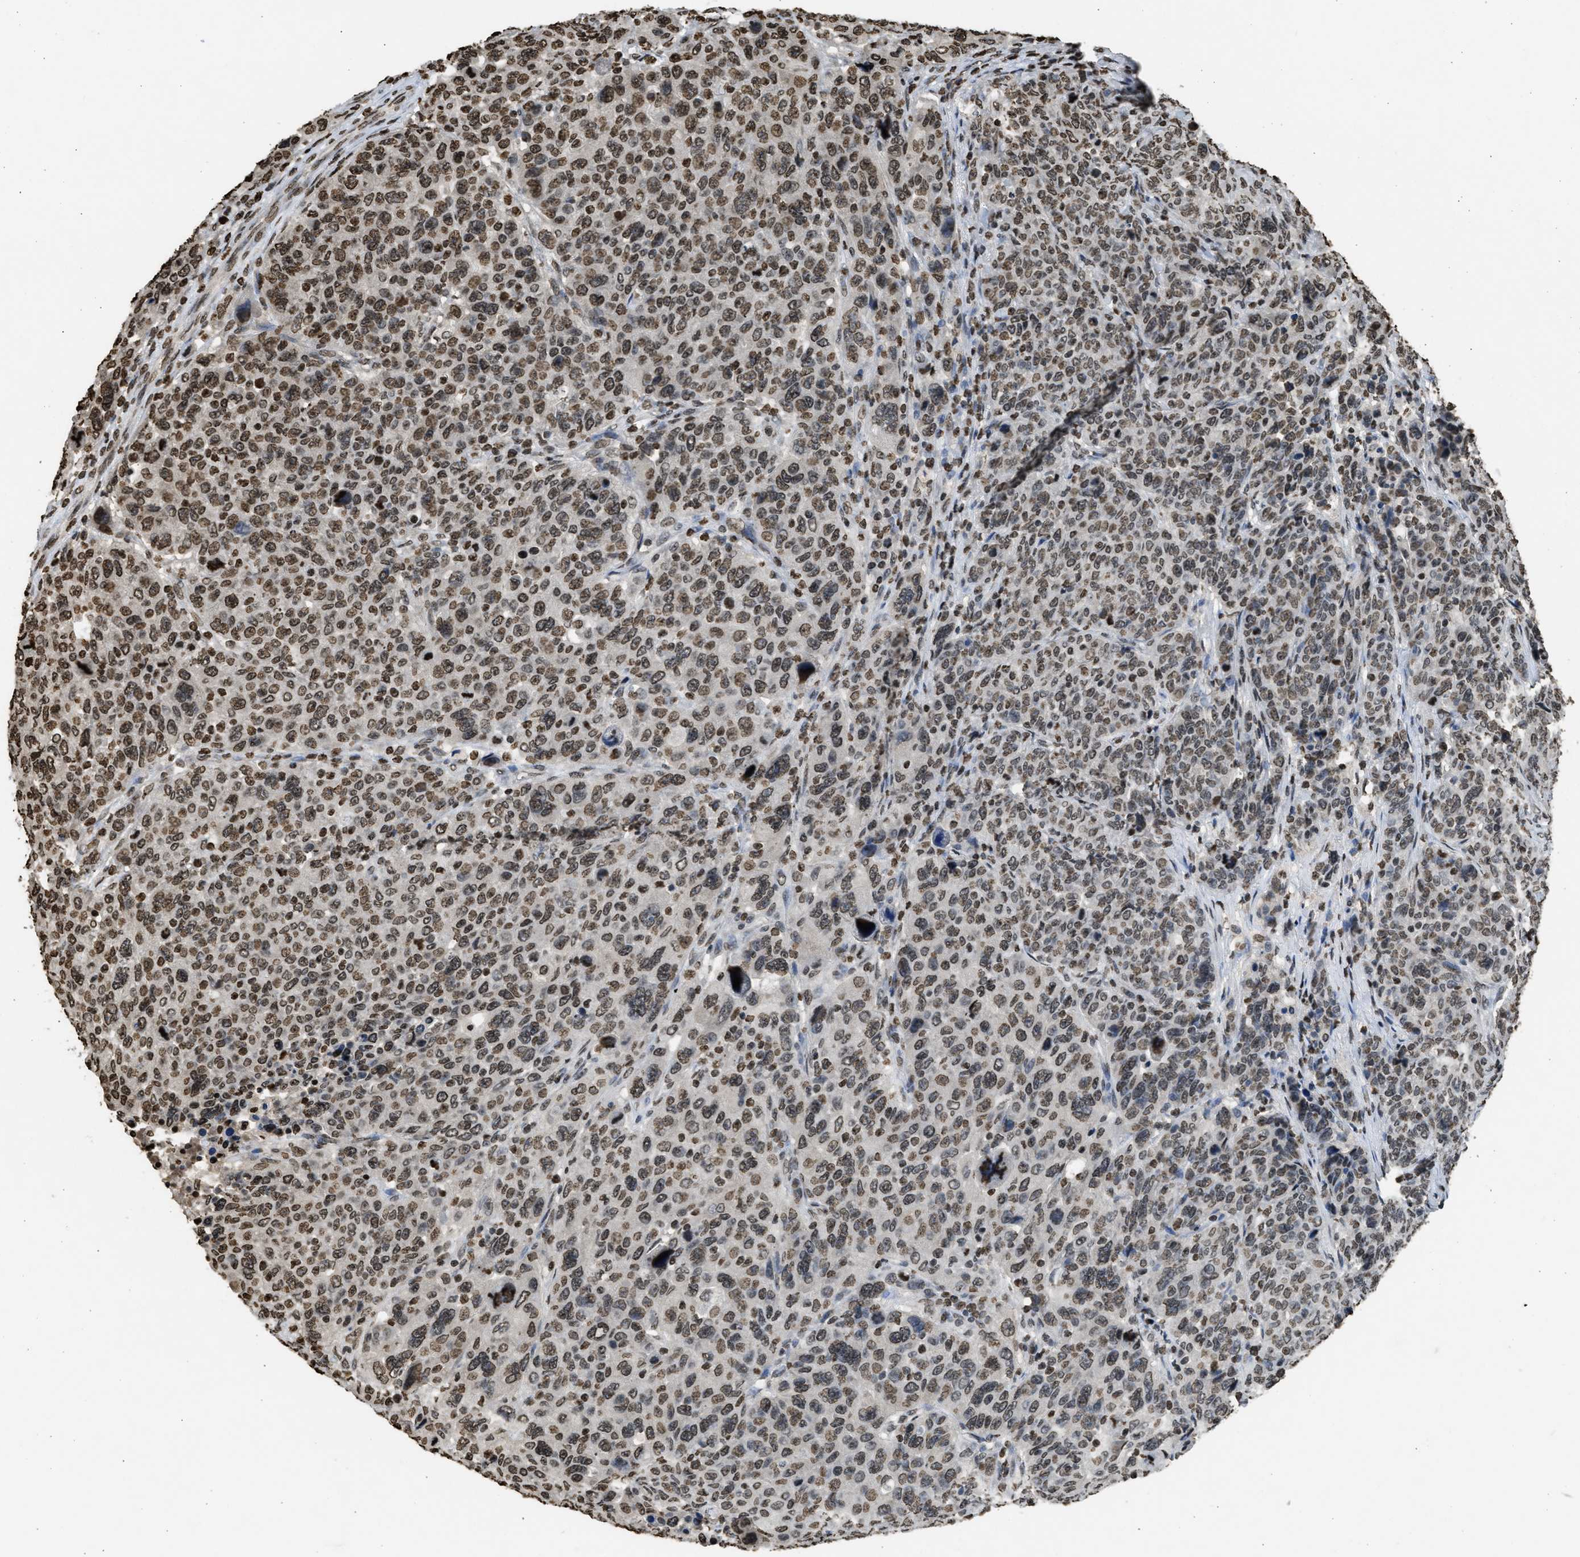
{"staining": {"intensity": "moderate", "quantity": ">75%", "location": "nuclear"}, "tissue": "breast cancer", "cell_type": "Tumor cells", "image_type": "cancer", "snomed": [{"axis": "morphology", "description": "Duct carcinoma"}, {"axis": "topography", "description": "Breast"}], "caption": "High-power microscopy captured an immunohistochemistry (IHC) photomicrograph of infiltrating ductal carcinoma (breast), revealing moderate nuclear staining in approximately >75% of tumor cells.", "gene": "RRAGC", "patient": {"sex": "female", "age": 37}}